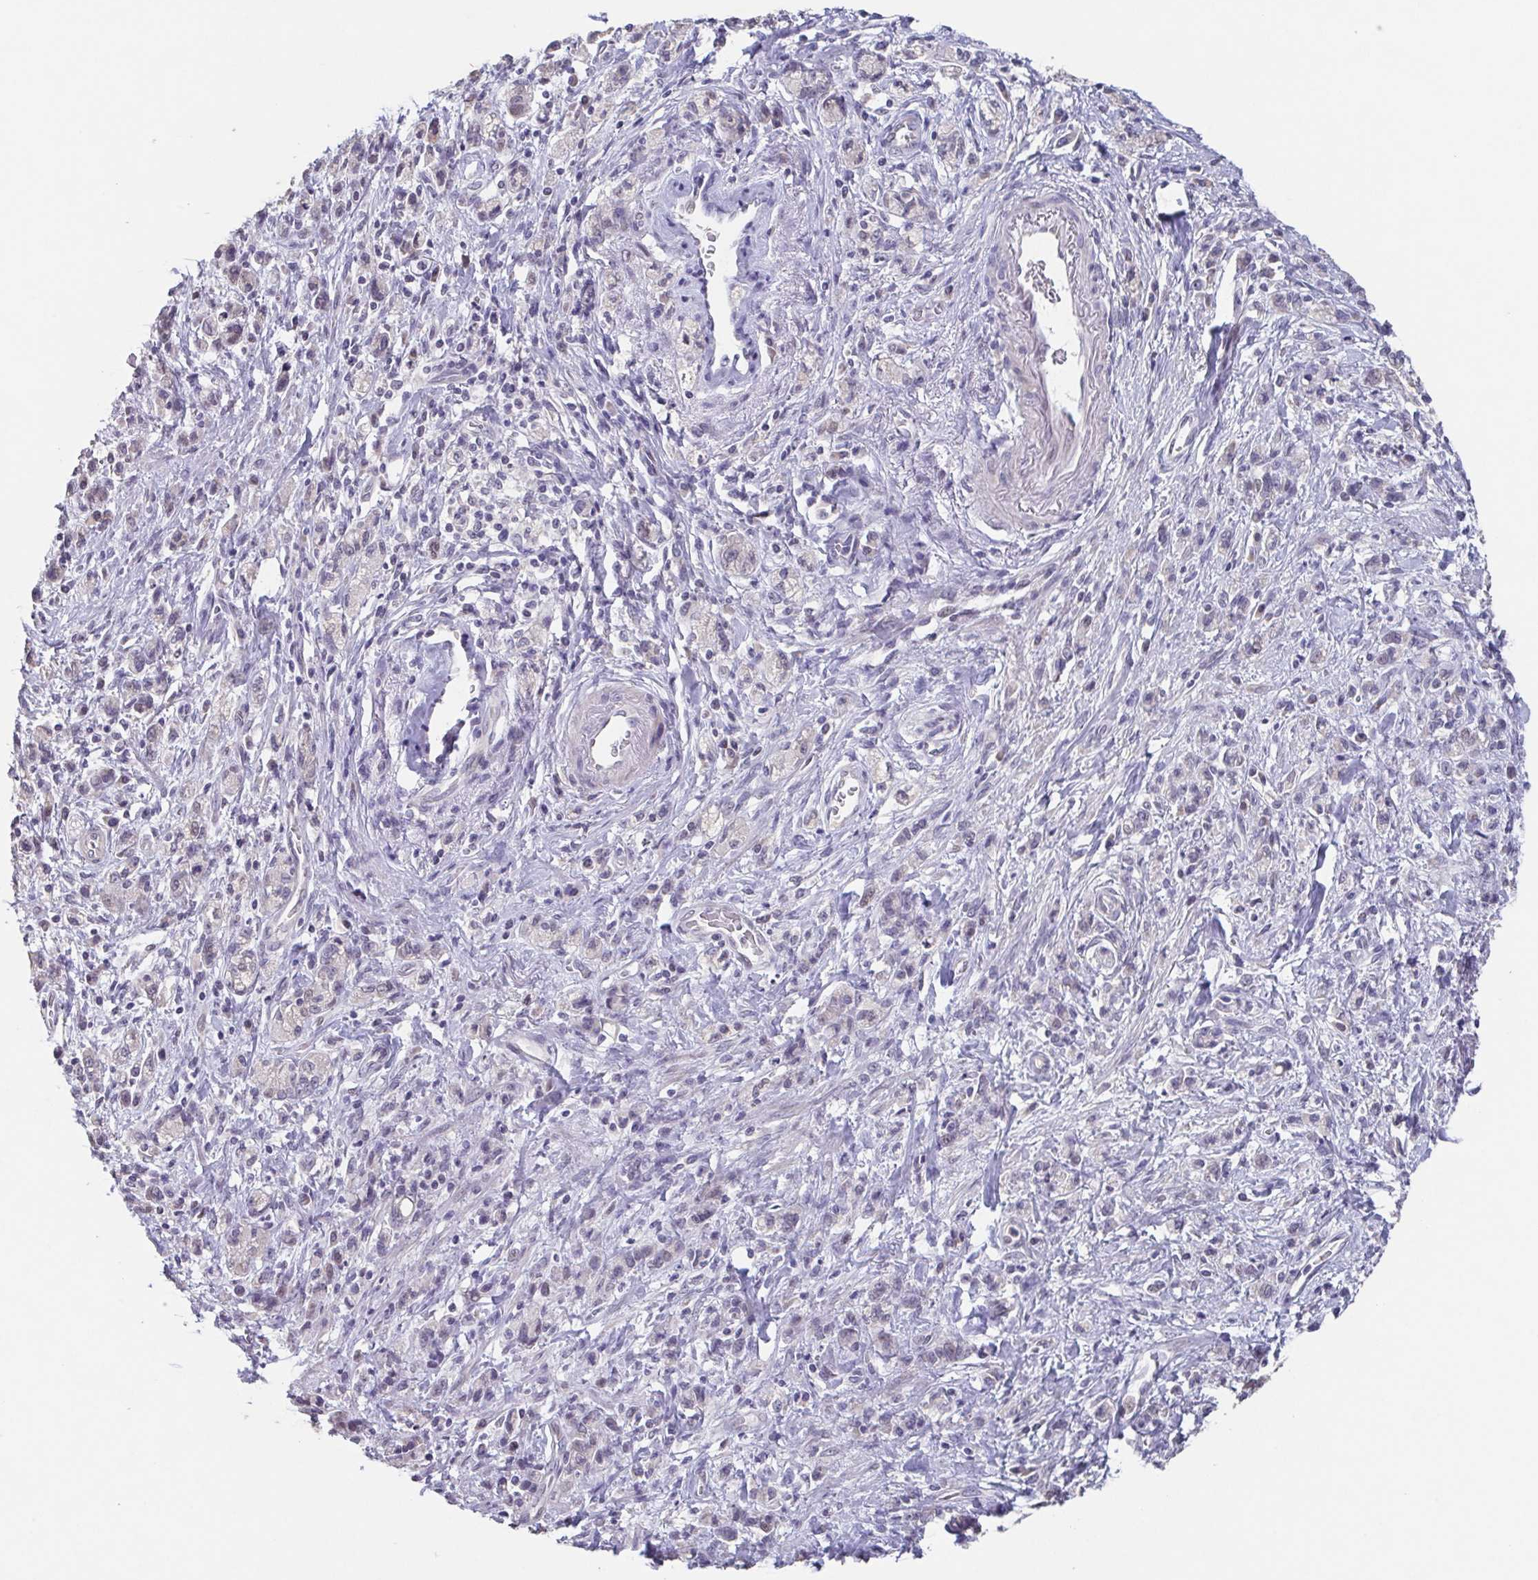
{"staining": {"intensity": "negative", "quantity": "none", "location": "none"}, "tissue": "stomach cancer", "cell_type": "Tumor cells", "image_type": "cancer", "snomed": [{"axis": "morphology", "description": "Adenocarcinoma, NOS"}, {"axis": "topography", "description": "Stomach"}], "caption": "This is an IHC image of stomach adenocarcinoma. There is no positivity in tumor cells.", "gene": "GHRL", "patient": {"sex": "male", "age": 77}}